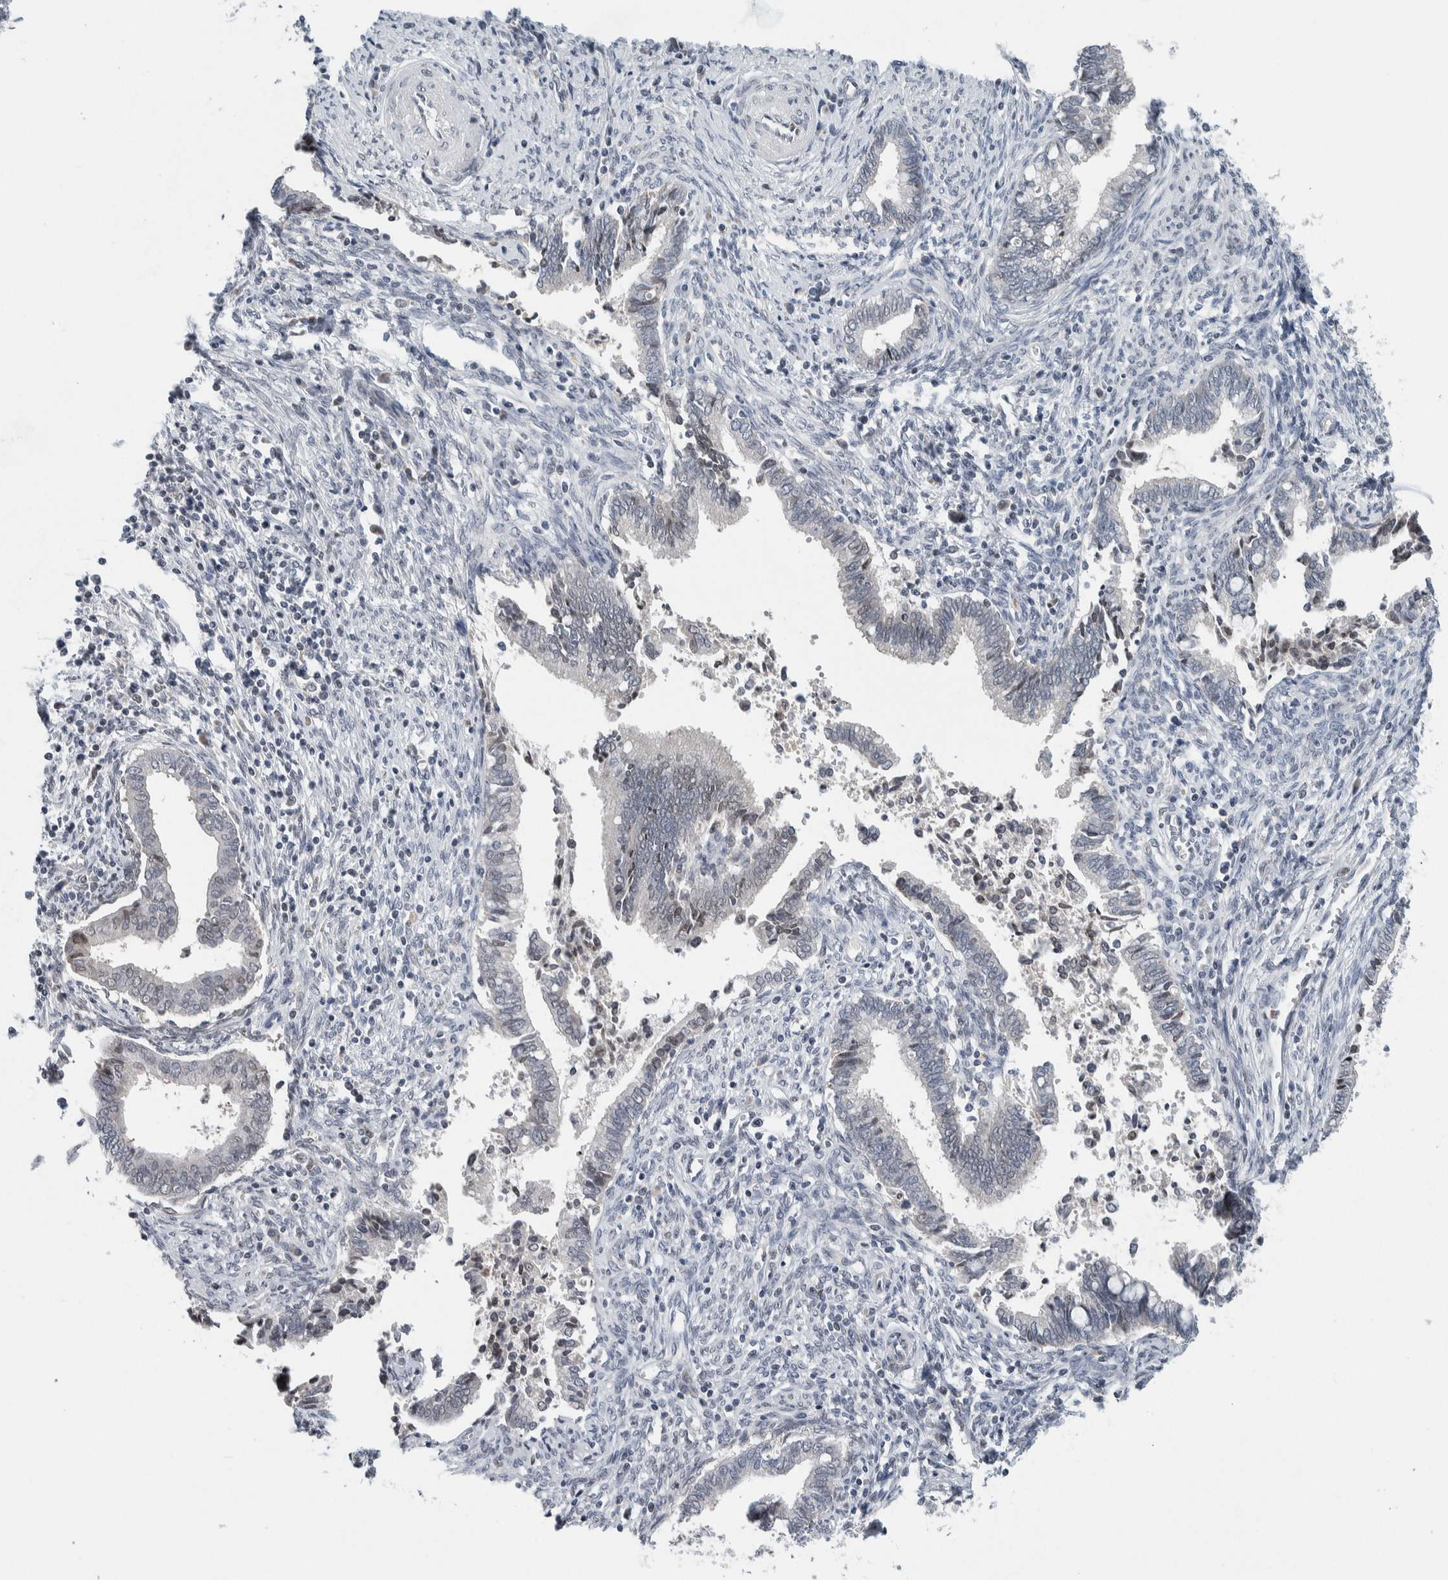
{"staining": {"intensity": "negative", "quantity": "none", "location": "none"}, "tissue": "cervical cancer", "cell_type": "Tumor cells", "image_type": "cancer", "snomed": [{"axis": "morphology", "description": "Adenocarcinoma, NOS"}, {"axis": "topography", "description": "Cervix"}], "caption": "Protein analysis of cervical cancer shows no significant staining in tumor cells.", "gene": "NEUROD1", "patient": {"sex": "female", "age": 44}}